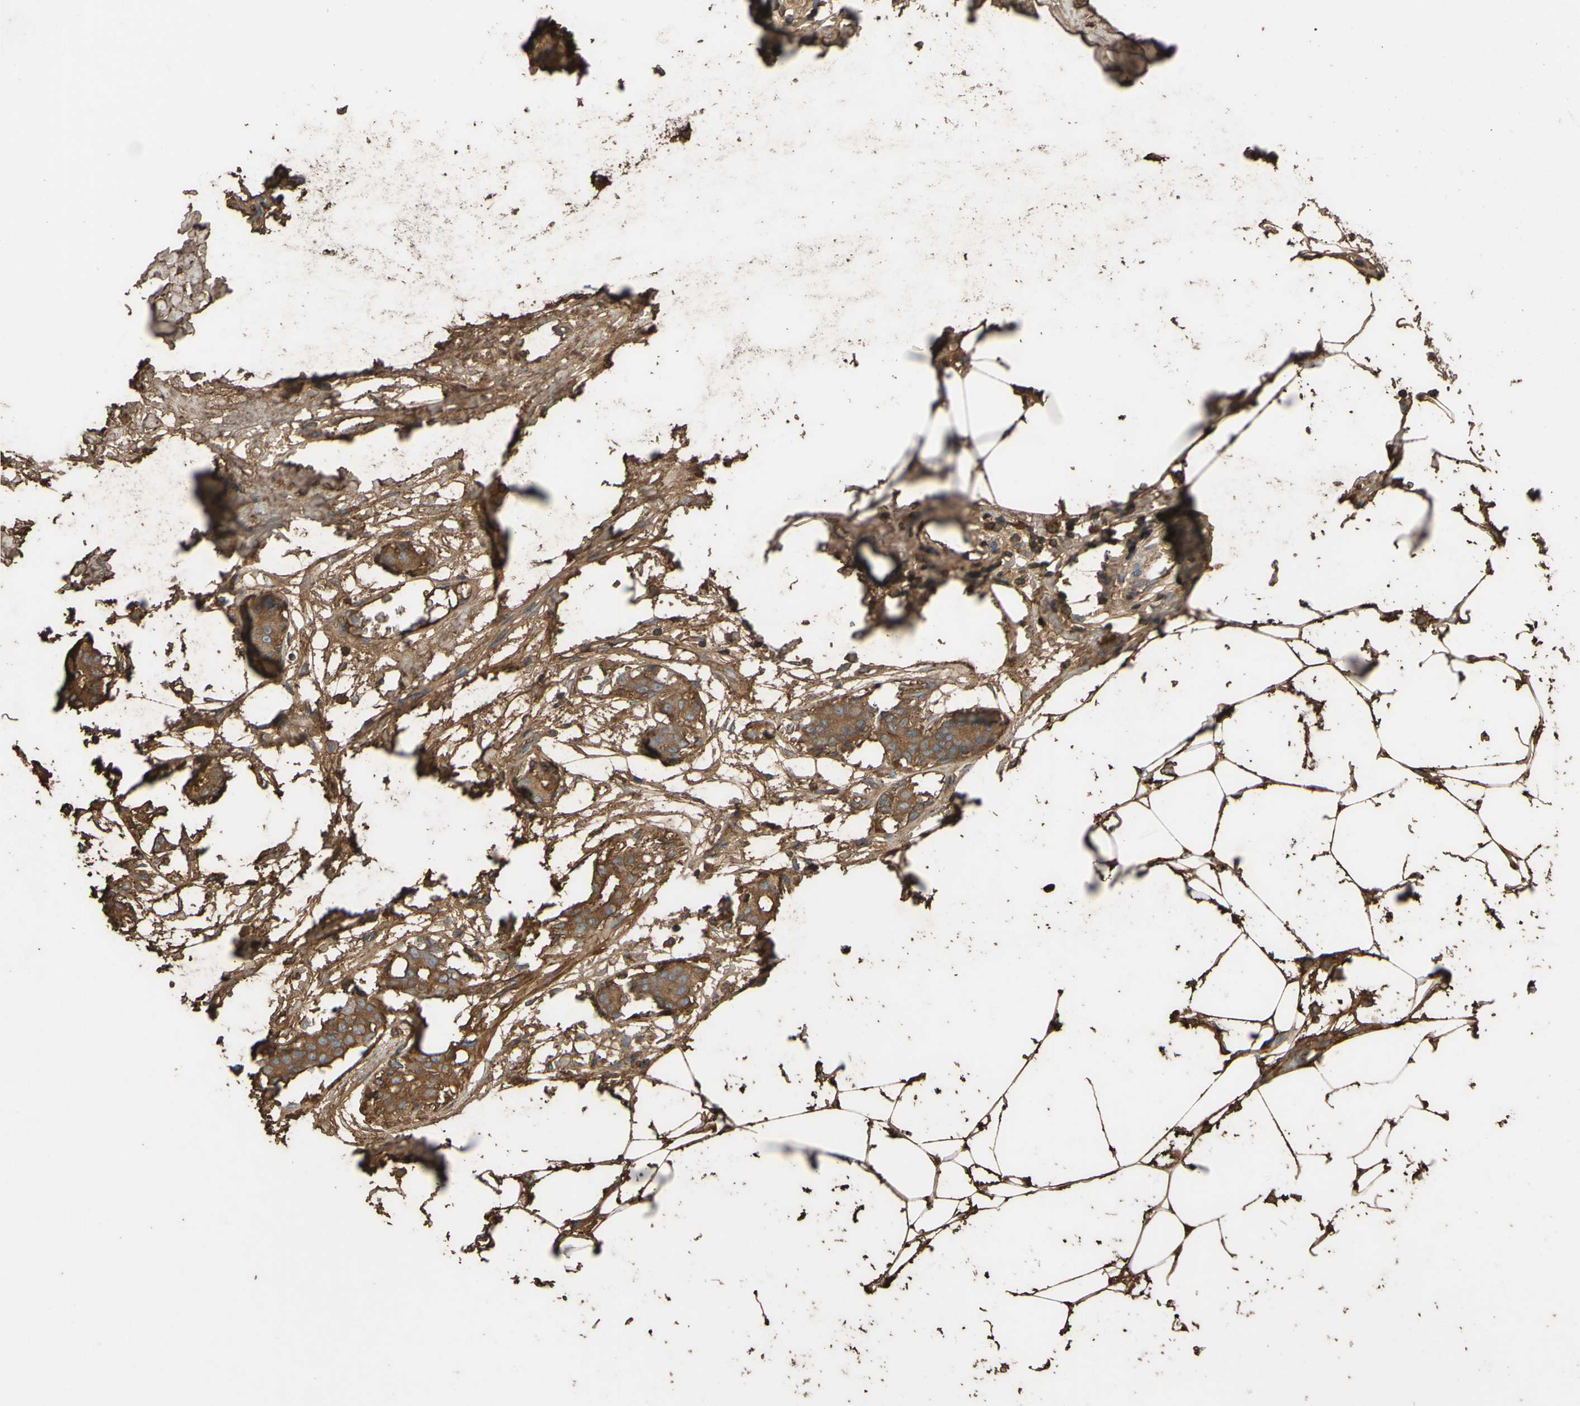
{"staining": {"intensity": "moderate", "quantity": ">75%", "location": "cytoplasmic/membranous"}, "tissue": "breast cancer", "cell_type": "Tumor cells", "image_type": "cancer", "snomed": [{"axis": "morphology", "description": "Duct carcinoma"}, {"axis": "topography", "description": "Breast"}], "caption": "Breast cancer (infiltrating ductal carcinoma) was stained to show a protein in brown. There is medium levels of moderate cytoplasmic/membranous expression in approximately >75% of tumor cells. Immunohistochemistry (ihc) stains the protein in brown and the nuclei are stained blue.", "gene": "PTGDS", "patient": {"sex": "female", "age": 40}}